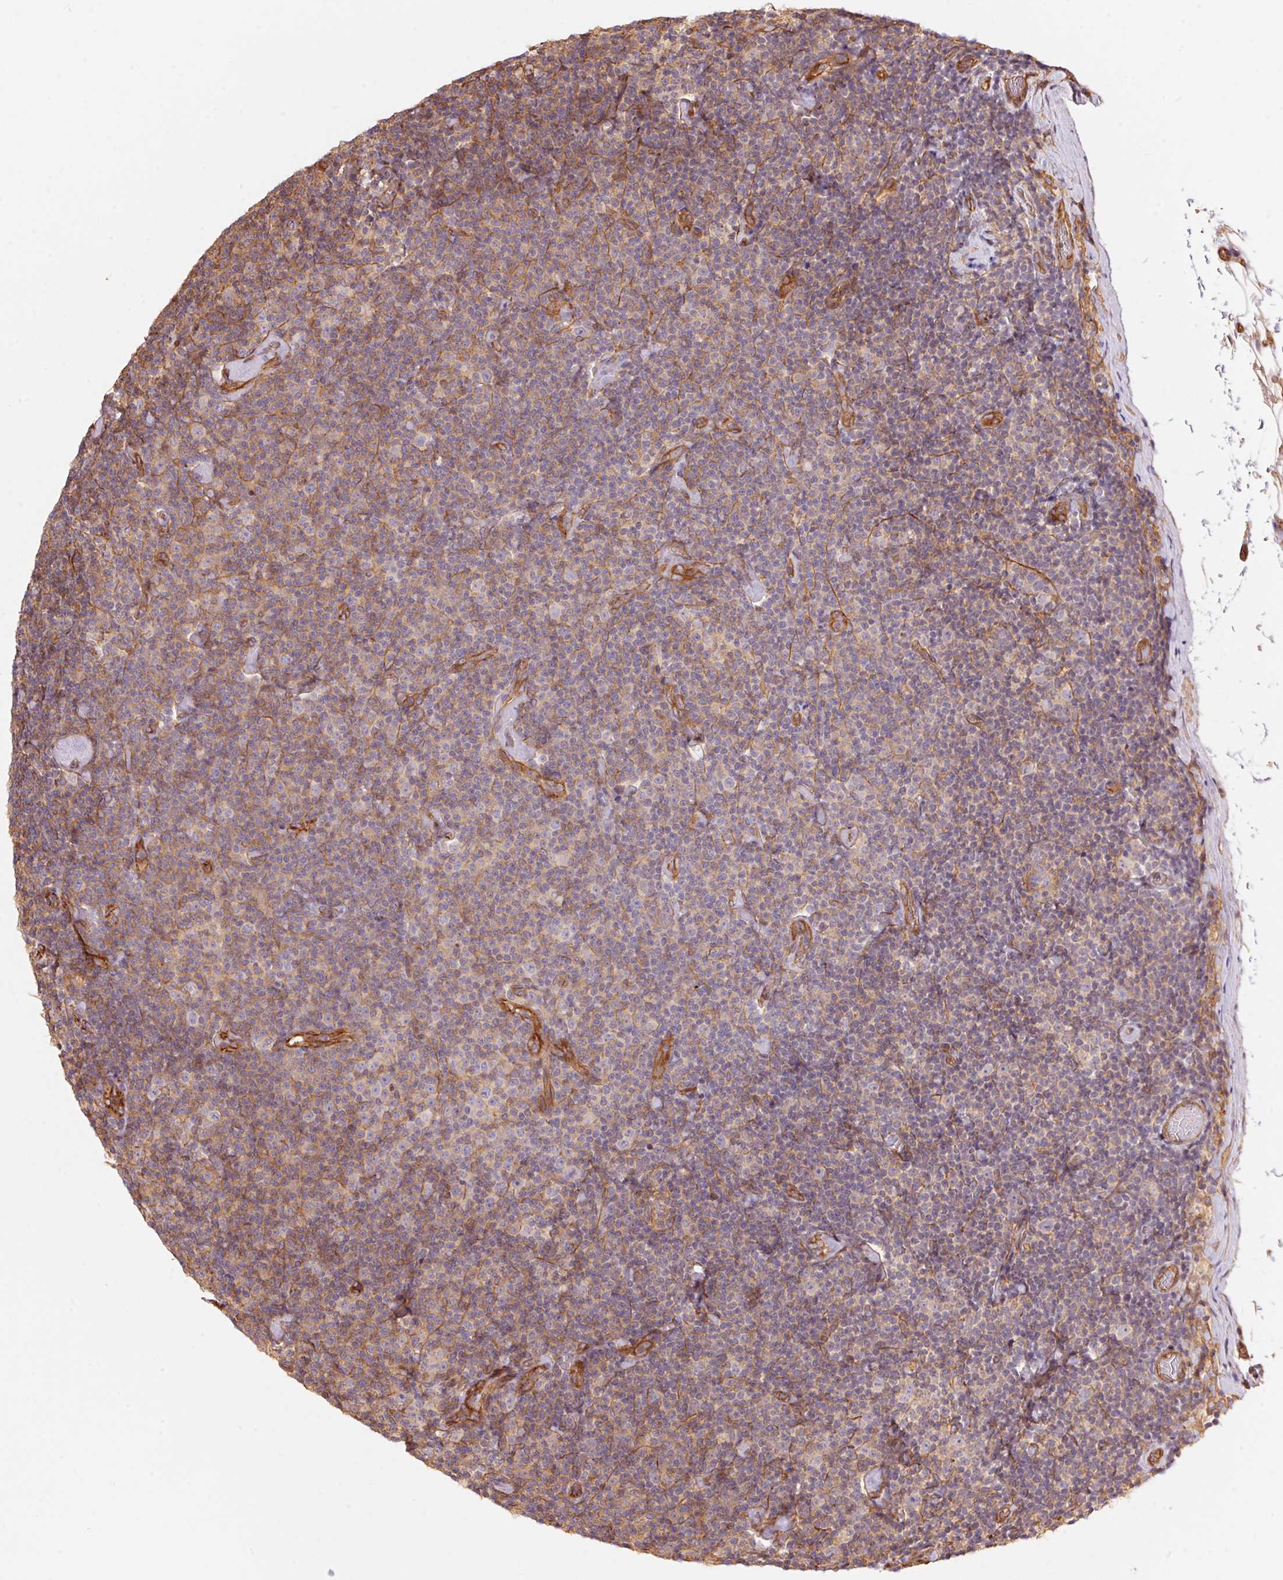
{"staining": {"intensity": "weak", "quantity": "25%-75%", "location": "cytoplasmic/membranous"}, "tissue": "lymphoma", "cell_type": "Tumor cells", "image_type": "cancer", "snomed": [{"axis": "morphology", "description": "Malignant lymphoma, non-Hodgkin's type, Low grade"}, {"axis": "topography", "description": "Lymph node"}], "caption": "Human low-grade malignant lymphoma, non-Hodgkin's type stained for a protein (brown) reveals weak cytoplasmic/membranous positive expression in about 25%-75% of tumor cells.", "gene": "FRAS1", "patient": {"sex": "male", "age": 81}}